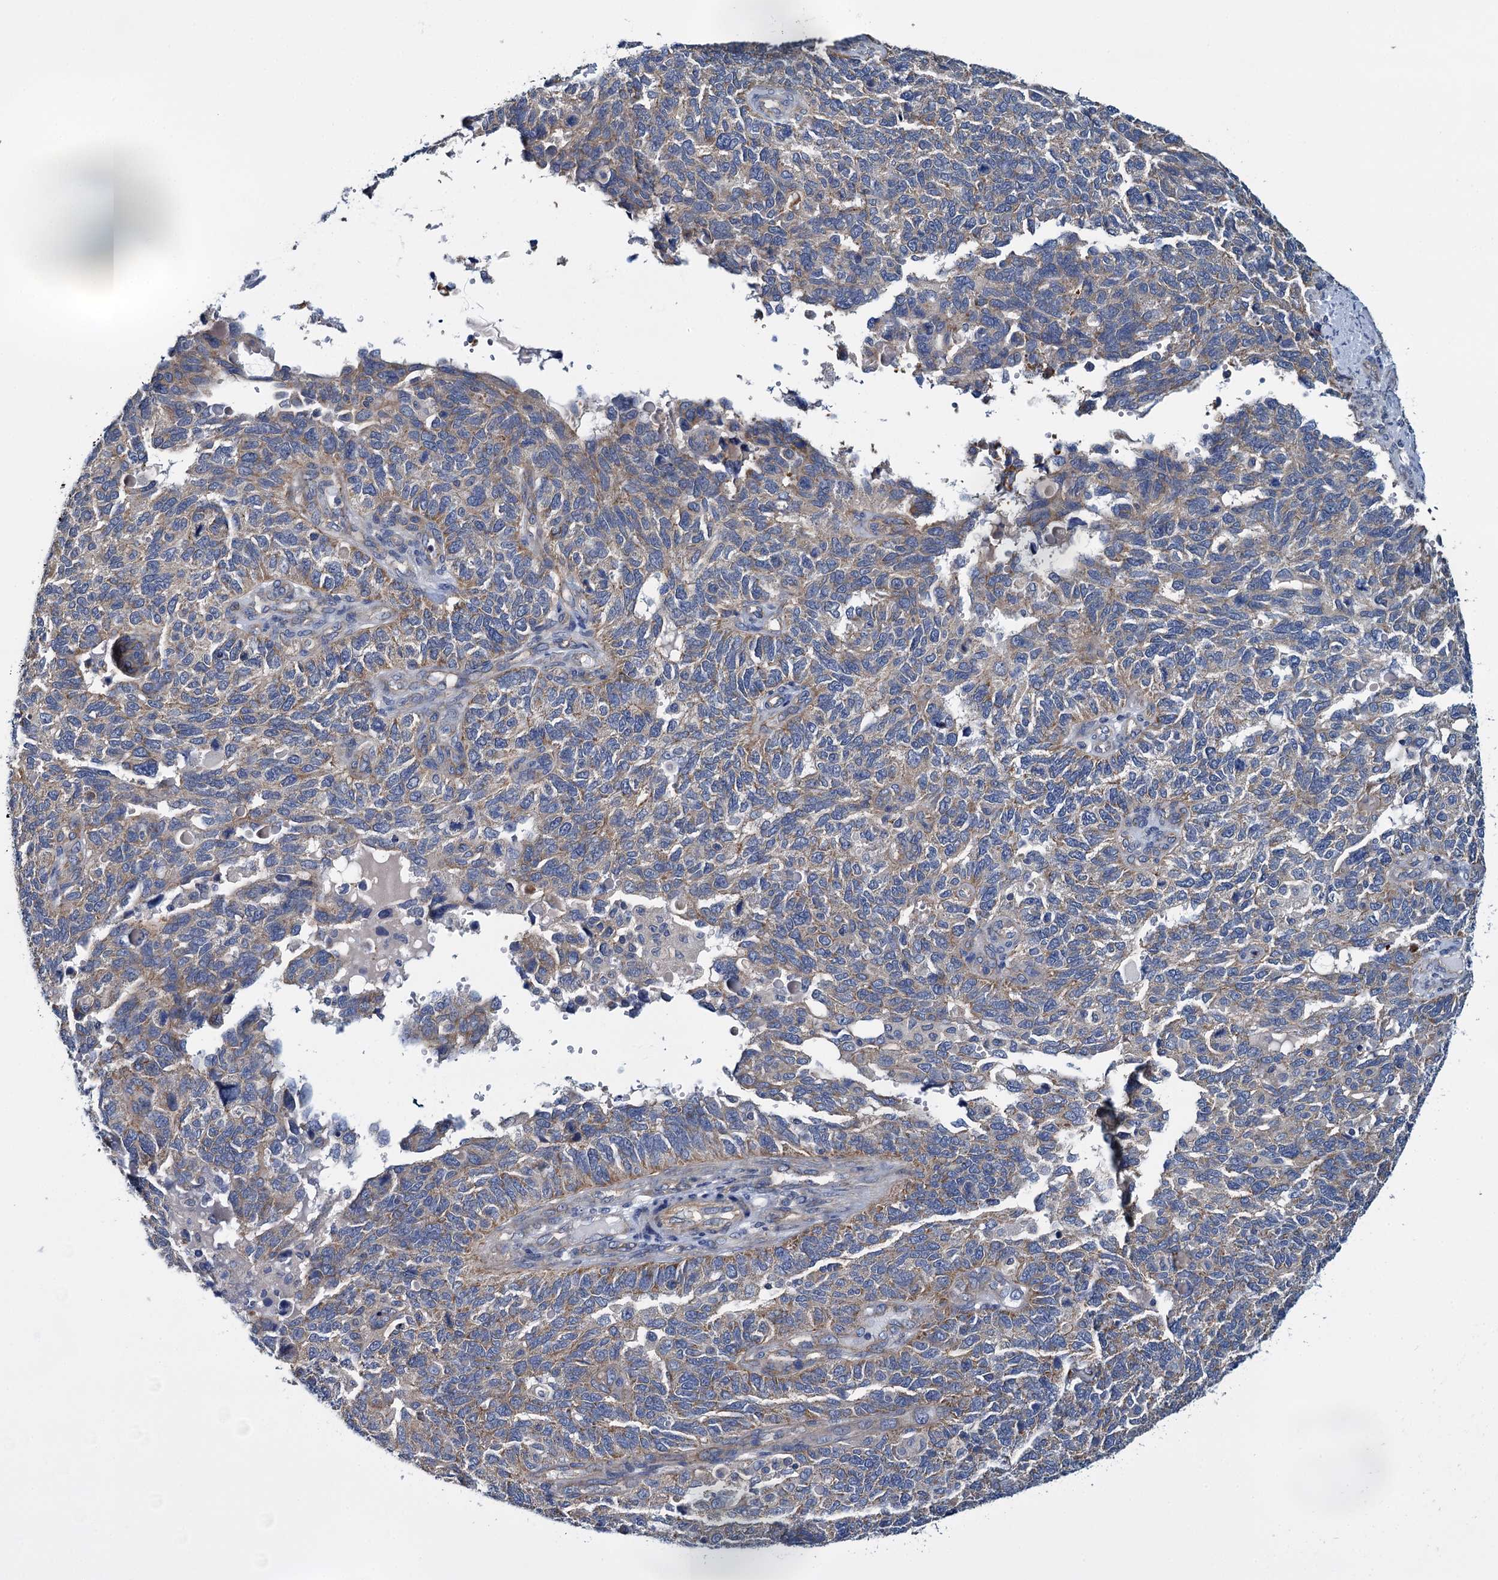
{"staining": {"intensity": "moderate", "quantity": ">75%", "location": "cytoplasmic/membranous"}, "tissue": "endometrial cancer", "cell_type": "Tumor cells", "image_type": "cancer", "snomed": [{"axis": "morphology", "description": "Adenocarcinoma, NOS"}, {"axis": "topography", "description": "Endometrium"}], "caption": "Protein staining of endometrial adenocarcinoma tissue demonstrates moderate cytoplasmic/membranous expression in approximately >75% of tumor cells. (DAB (3,3'-diaminobenzidine) = brown stain, brightfield microscopy at high magnification).", "gene": "CEP295", "patient": {"sex": "female", "age": 66}}